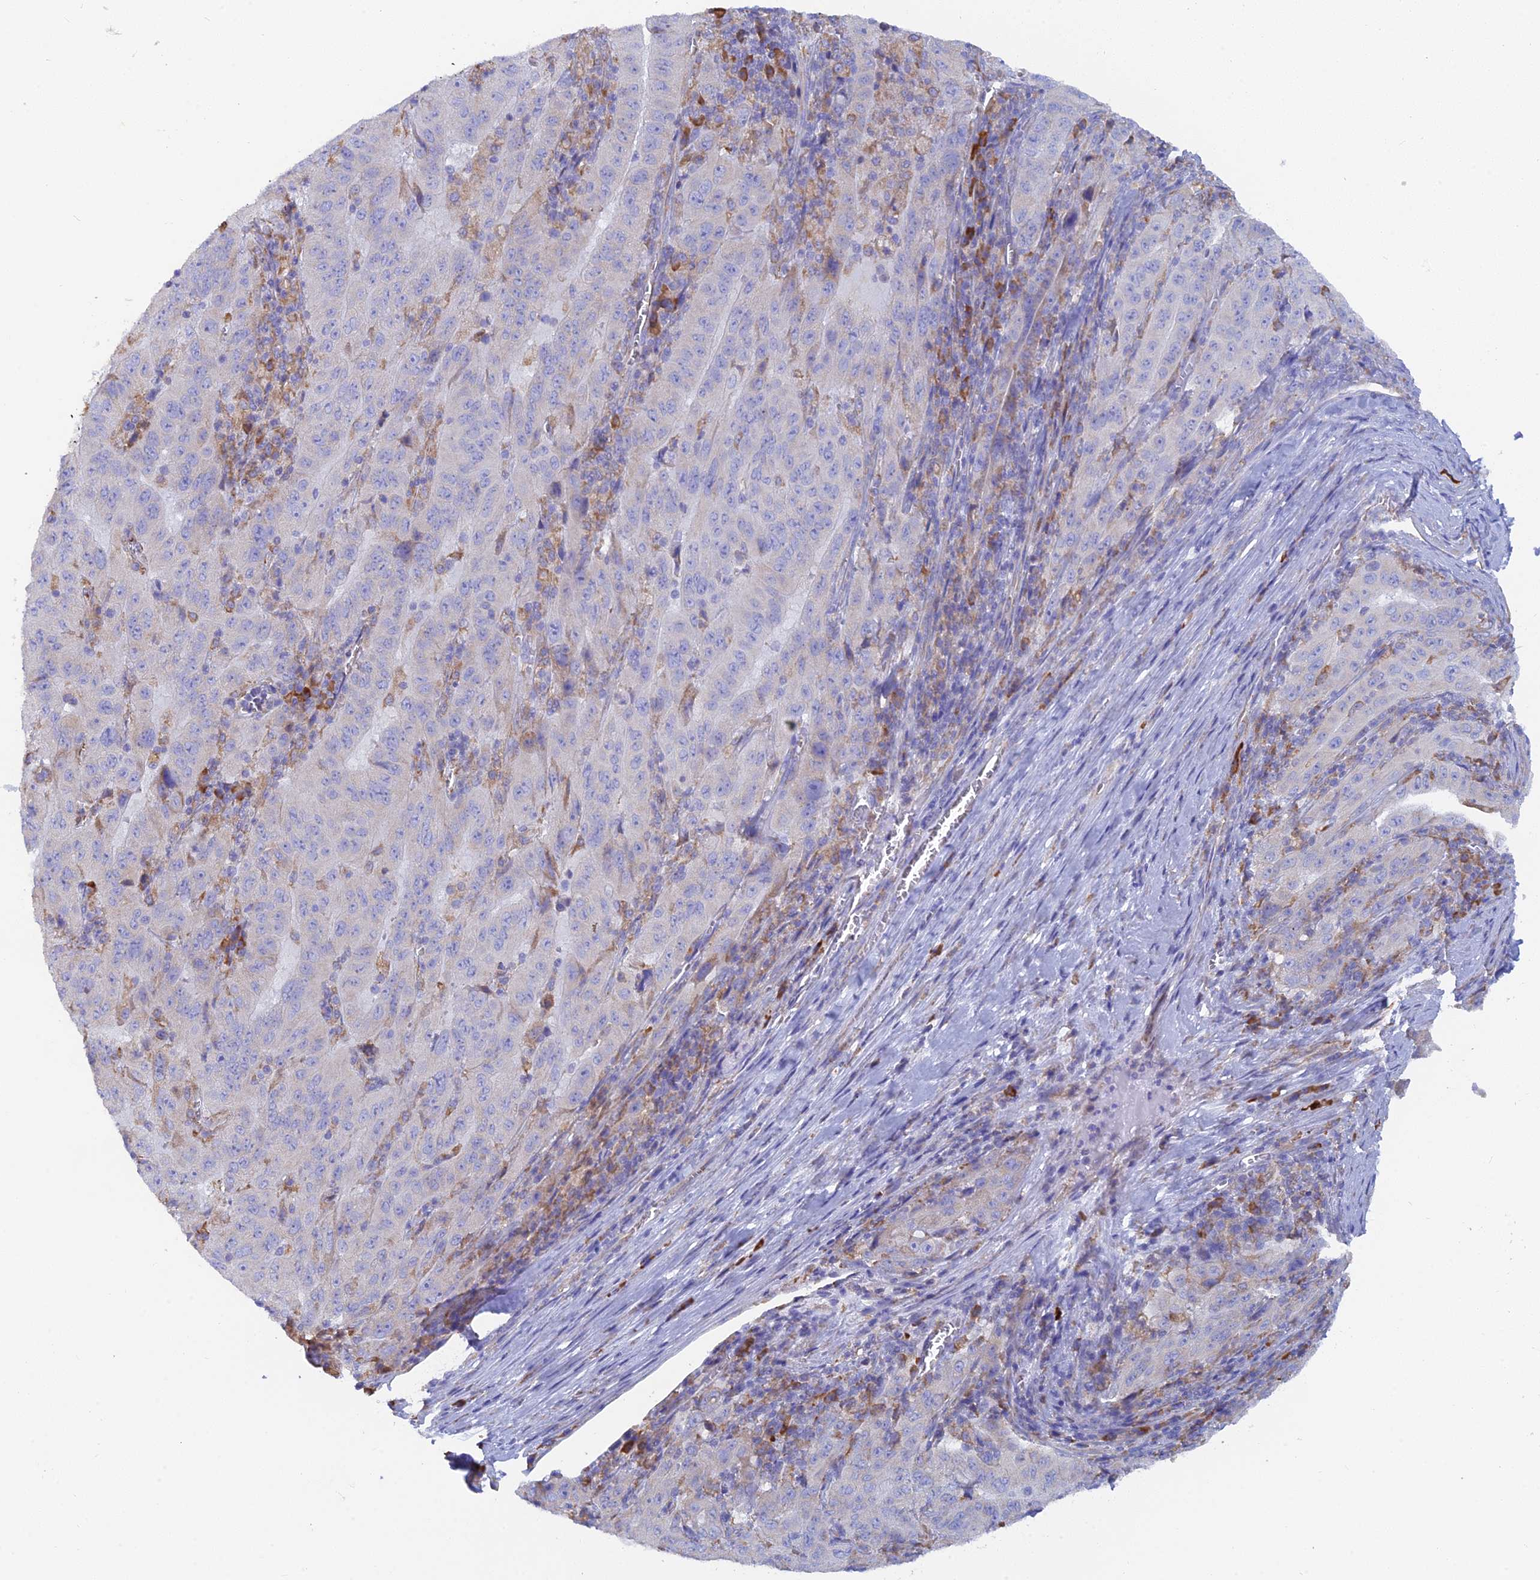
{"staining": {"intensity": "negative", "quantity": "none", "location": "none"}, "tissue": "pancreatic cancer", "cell_type": "Tumor cells", "image_type": "cancer", "snomed": [{"axis": "morphology", "description": "Adenocarcinoma, NOS"}, {"axis": "topography", "description": "Pancreas"}], "caption": "Pancreatic cancer (adenocarcinoma) was stained to show a protein in brown. There is no significant positivity in tumor cells. (DAB (3,3'-diaminobenzidine) immunohistochemistry visualized using brightfield microscopy, high magnification).", "gene": "WDR35", "patient": {"sex": "male", "age": 63}}